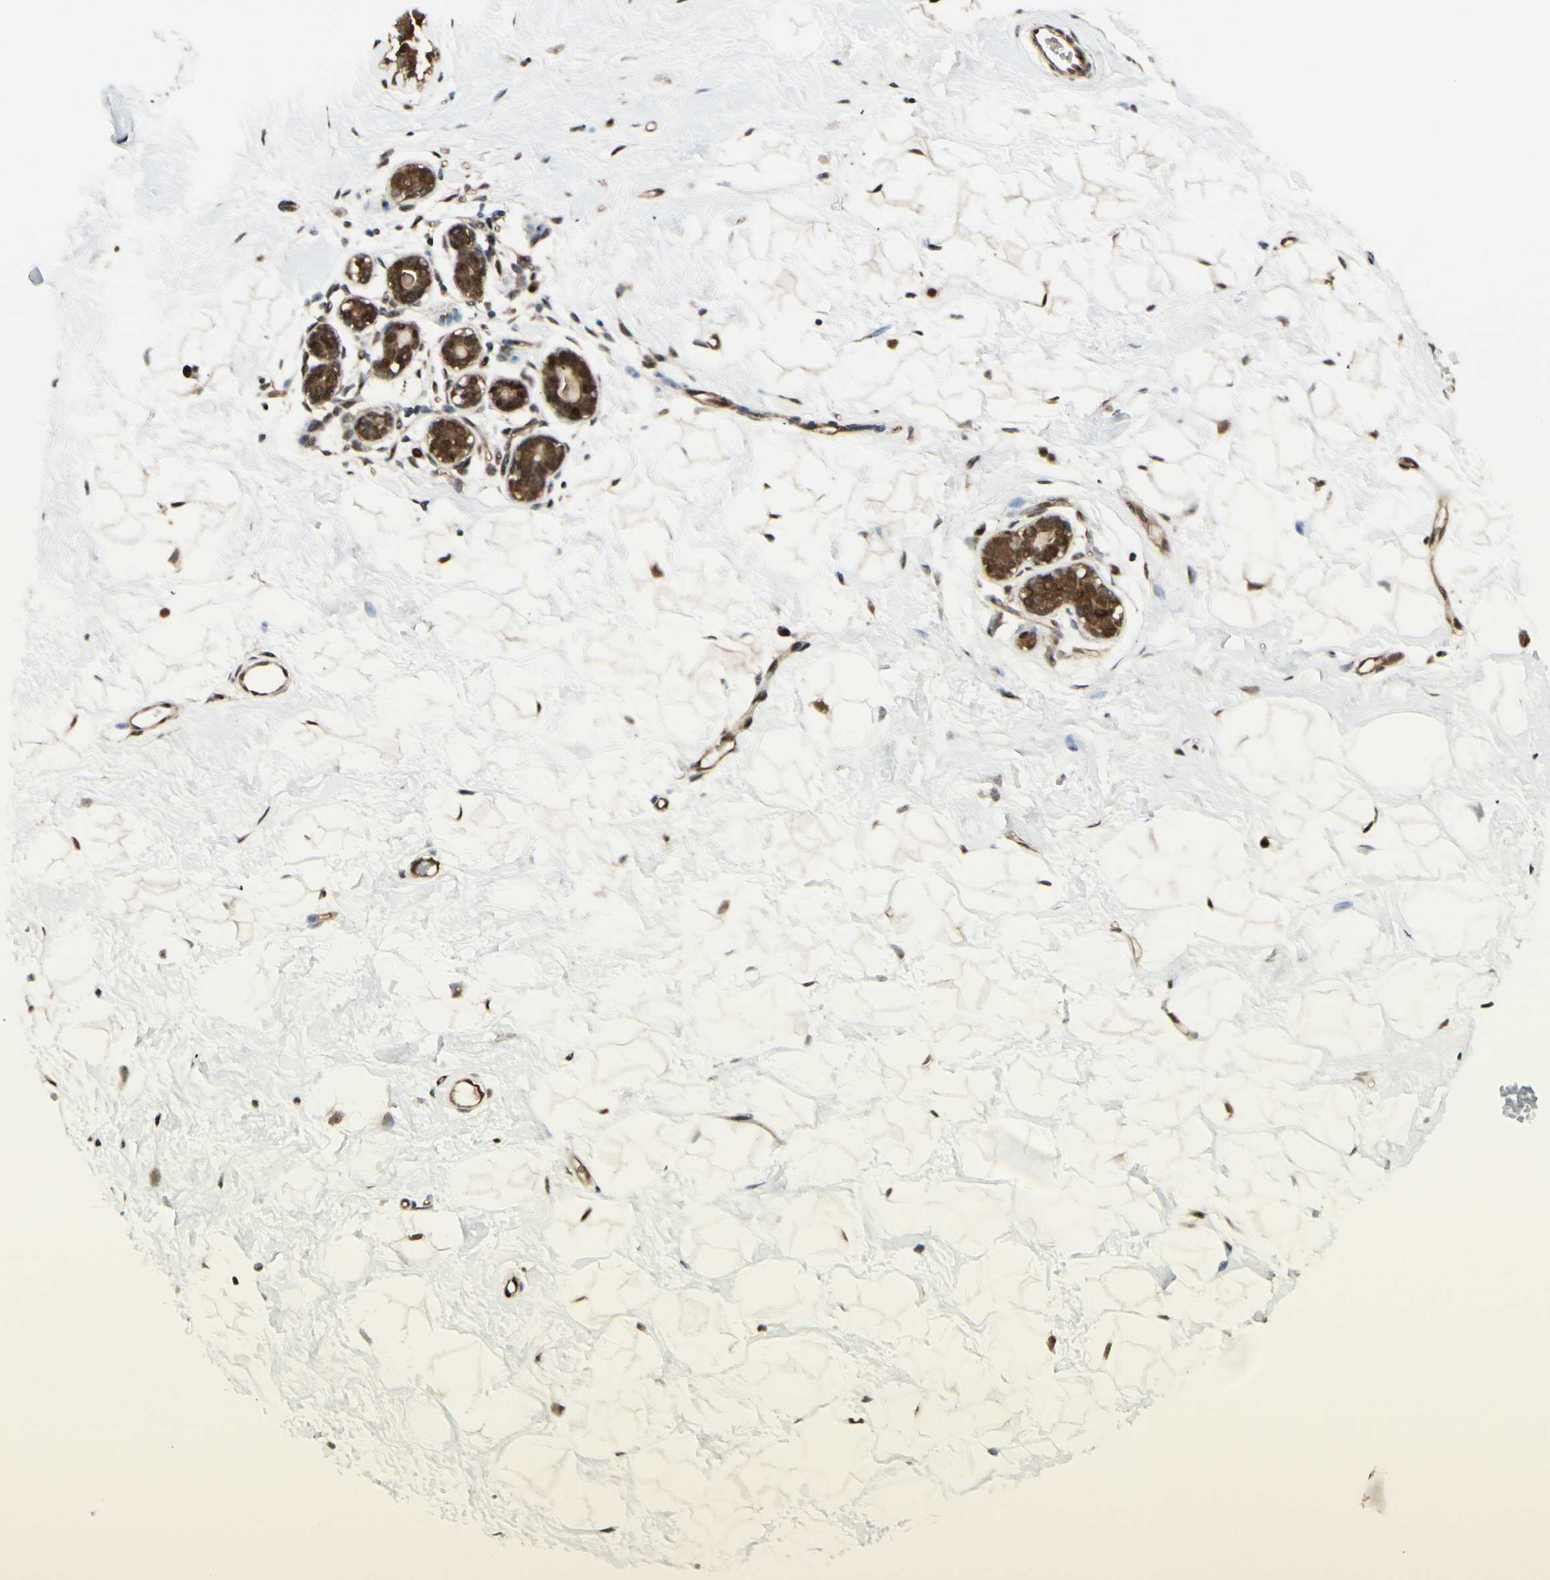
{"staining": {"intensity": "weak", "quantity": "25%-75%", "location": "cytoplasmic/membranous"}, "tissue": "breast", "cell_type": "Adipocytes", "image_type": "normal", "snomed": [{"axis": "morphology", "description": "Normal tissue, NOS"}, {"axis": "topography", "description": "Breast"}], "caption": "Protein staining demonstrates weak cytoplasmic/membranous positivity in approximately 25%-75% of adipocytes in unremarkable breast. The protein of interest is stained brown, and the nuclei are stained in blue (DAB IHC with brightfield microscopy, high magnification).", "gene": "HSF1", "patient": {"sex": "female", "age": 23}}